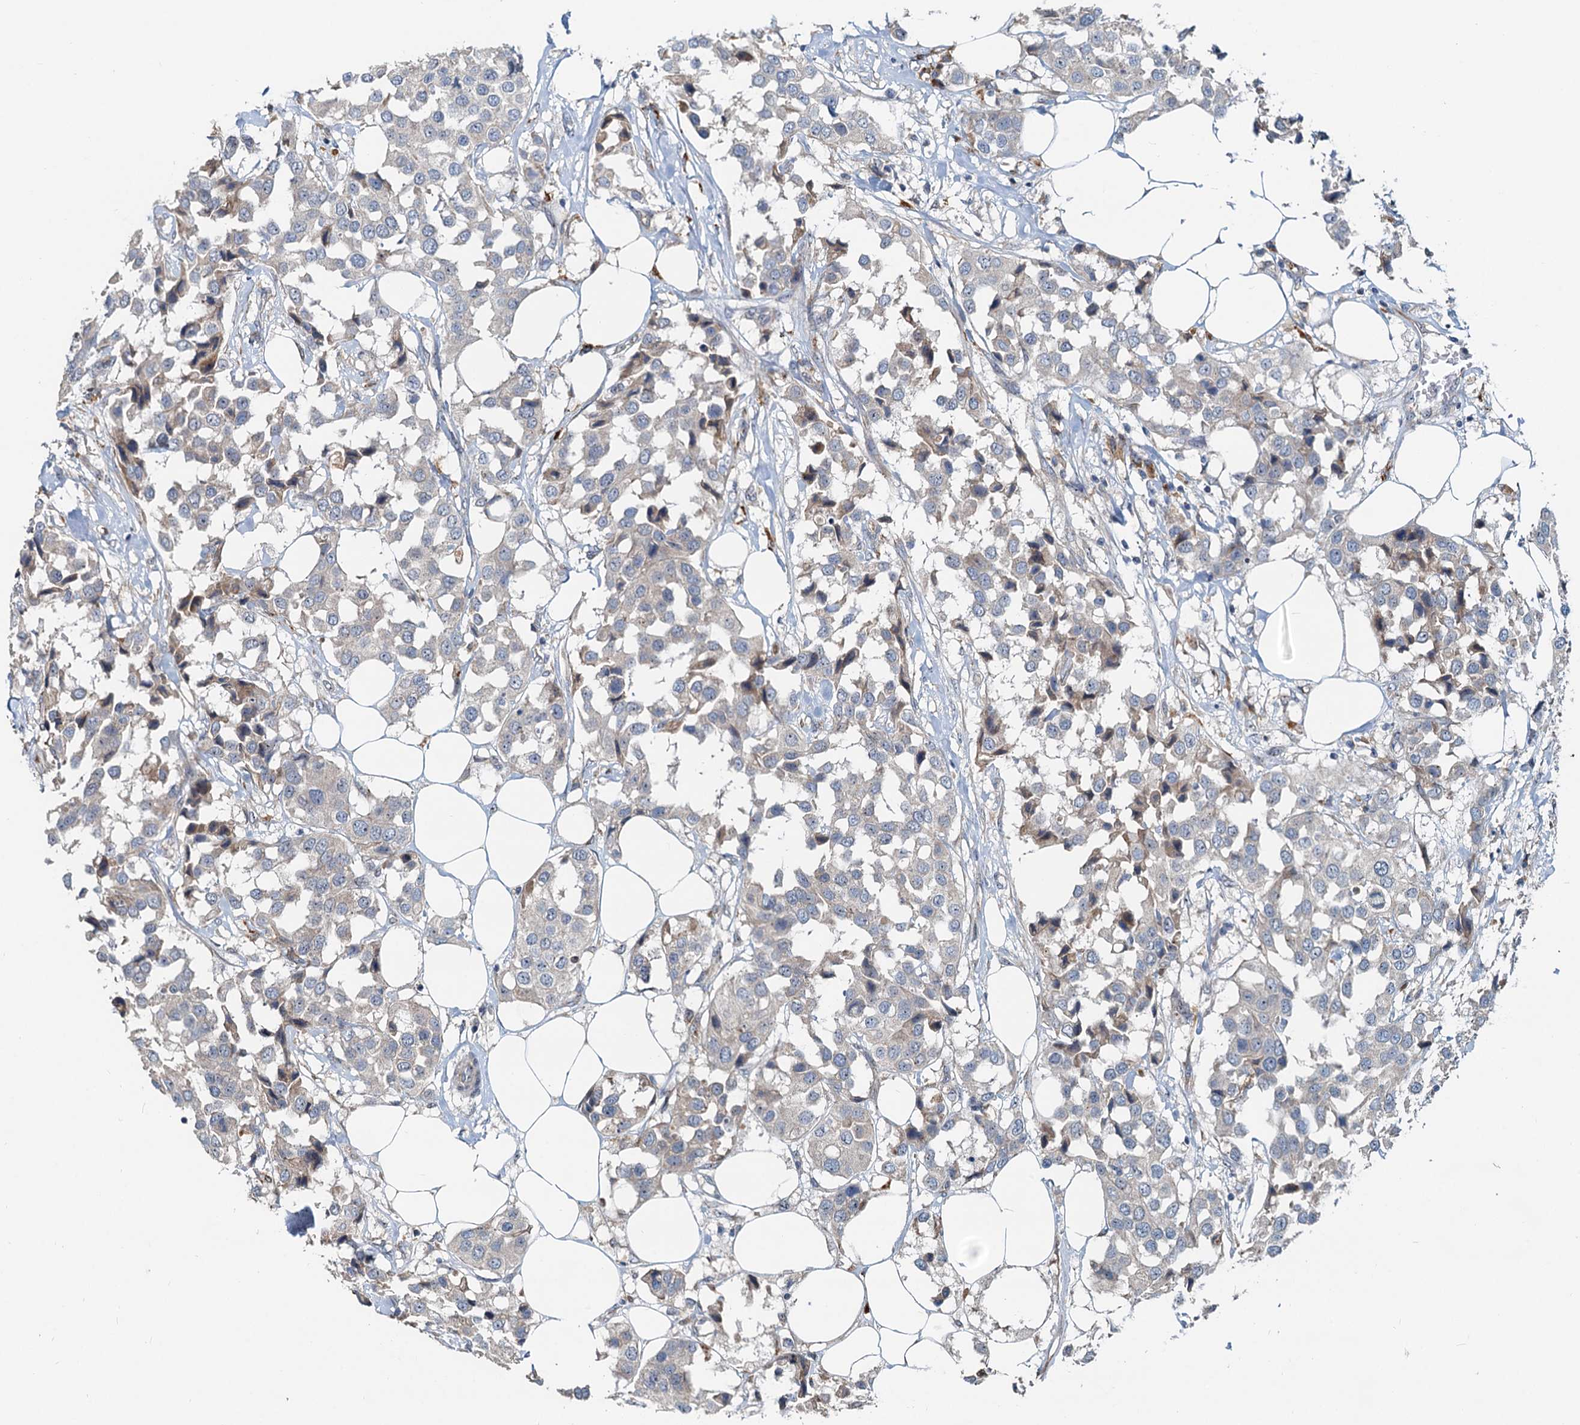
{"staining": {"intensity": "negative", "quantity": "none", "location": "none"}, "tissue": "breast cancer", "cell_type": "Tumor cells", "image_type": "cancer", "snomed": [{"axis": "morphology", "description": "Duct carcinoma"}, {"axis": "topography", "description": "Breast"}], "caption": "This is a photomicrograph of IHC staining of breast cancer (invasive ductal carcinoma), which shows no expression in tumor cells.", "gene": "RGS7BP", "patient": {"sex": "female", "age": 80}}